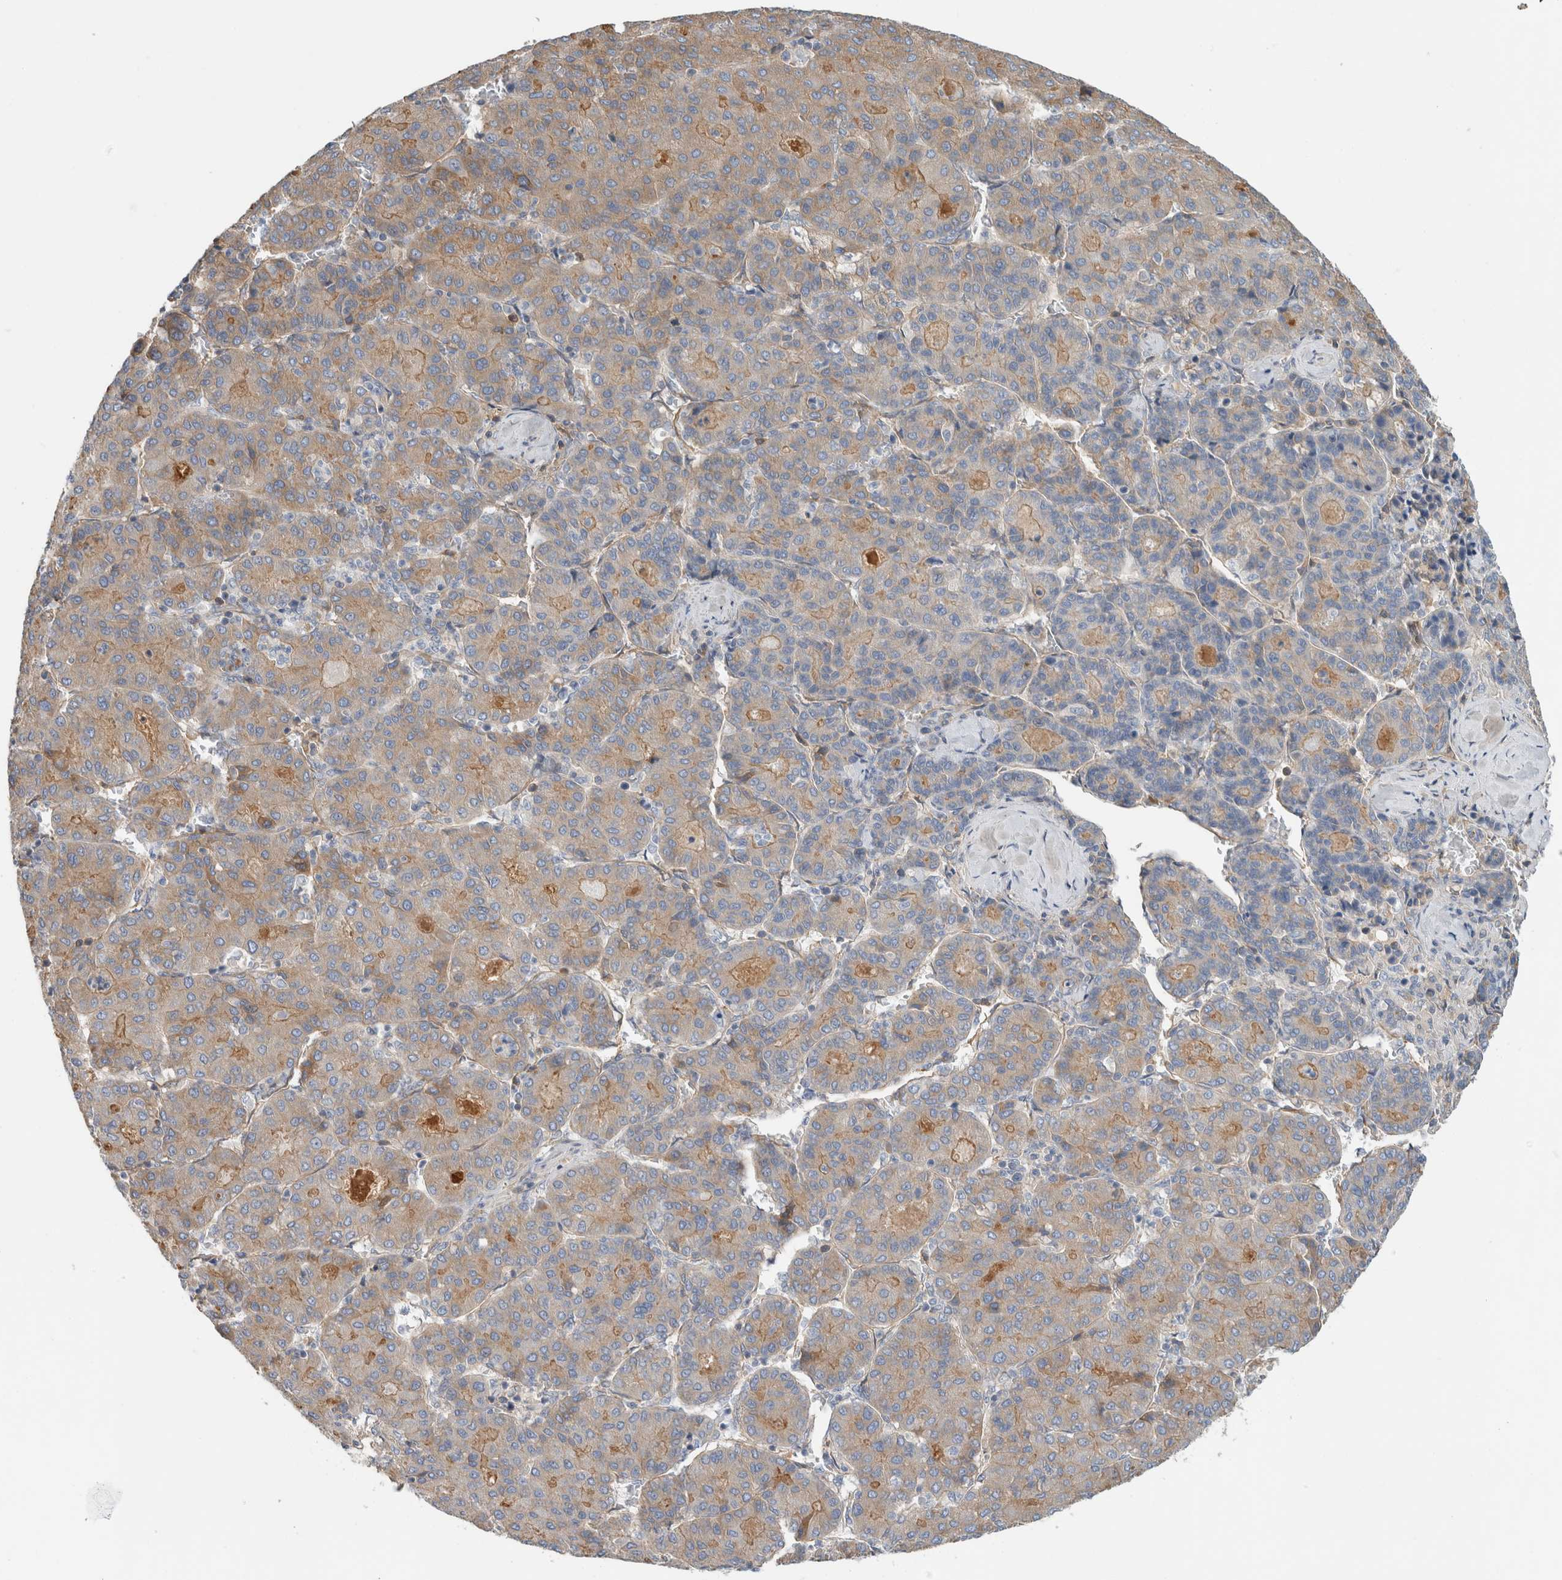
{"staining": {"intensity": "moderate", "quantity": "25%-75%", "location": "cytoplasmic/membranous"}, "tissue": "liver cancer", "cell_type": "Tumor cells", "image_type": "cancer", "snomed": [{"axis": "morphology", "description": "Carcinoma, Hepatocellular, NOS"}, {"axis": "topography", "description": "Liver"}], "caption": "Immunohistochemical staining of human liver hepatocellular carcinoma exhibits medium levels of moderate cytoplasmic/membranous expression in about 25%-75% of tumor cells.", "gene": "CFI", "patient": {"sex": "male", "age": 65}}